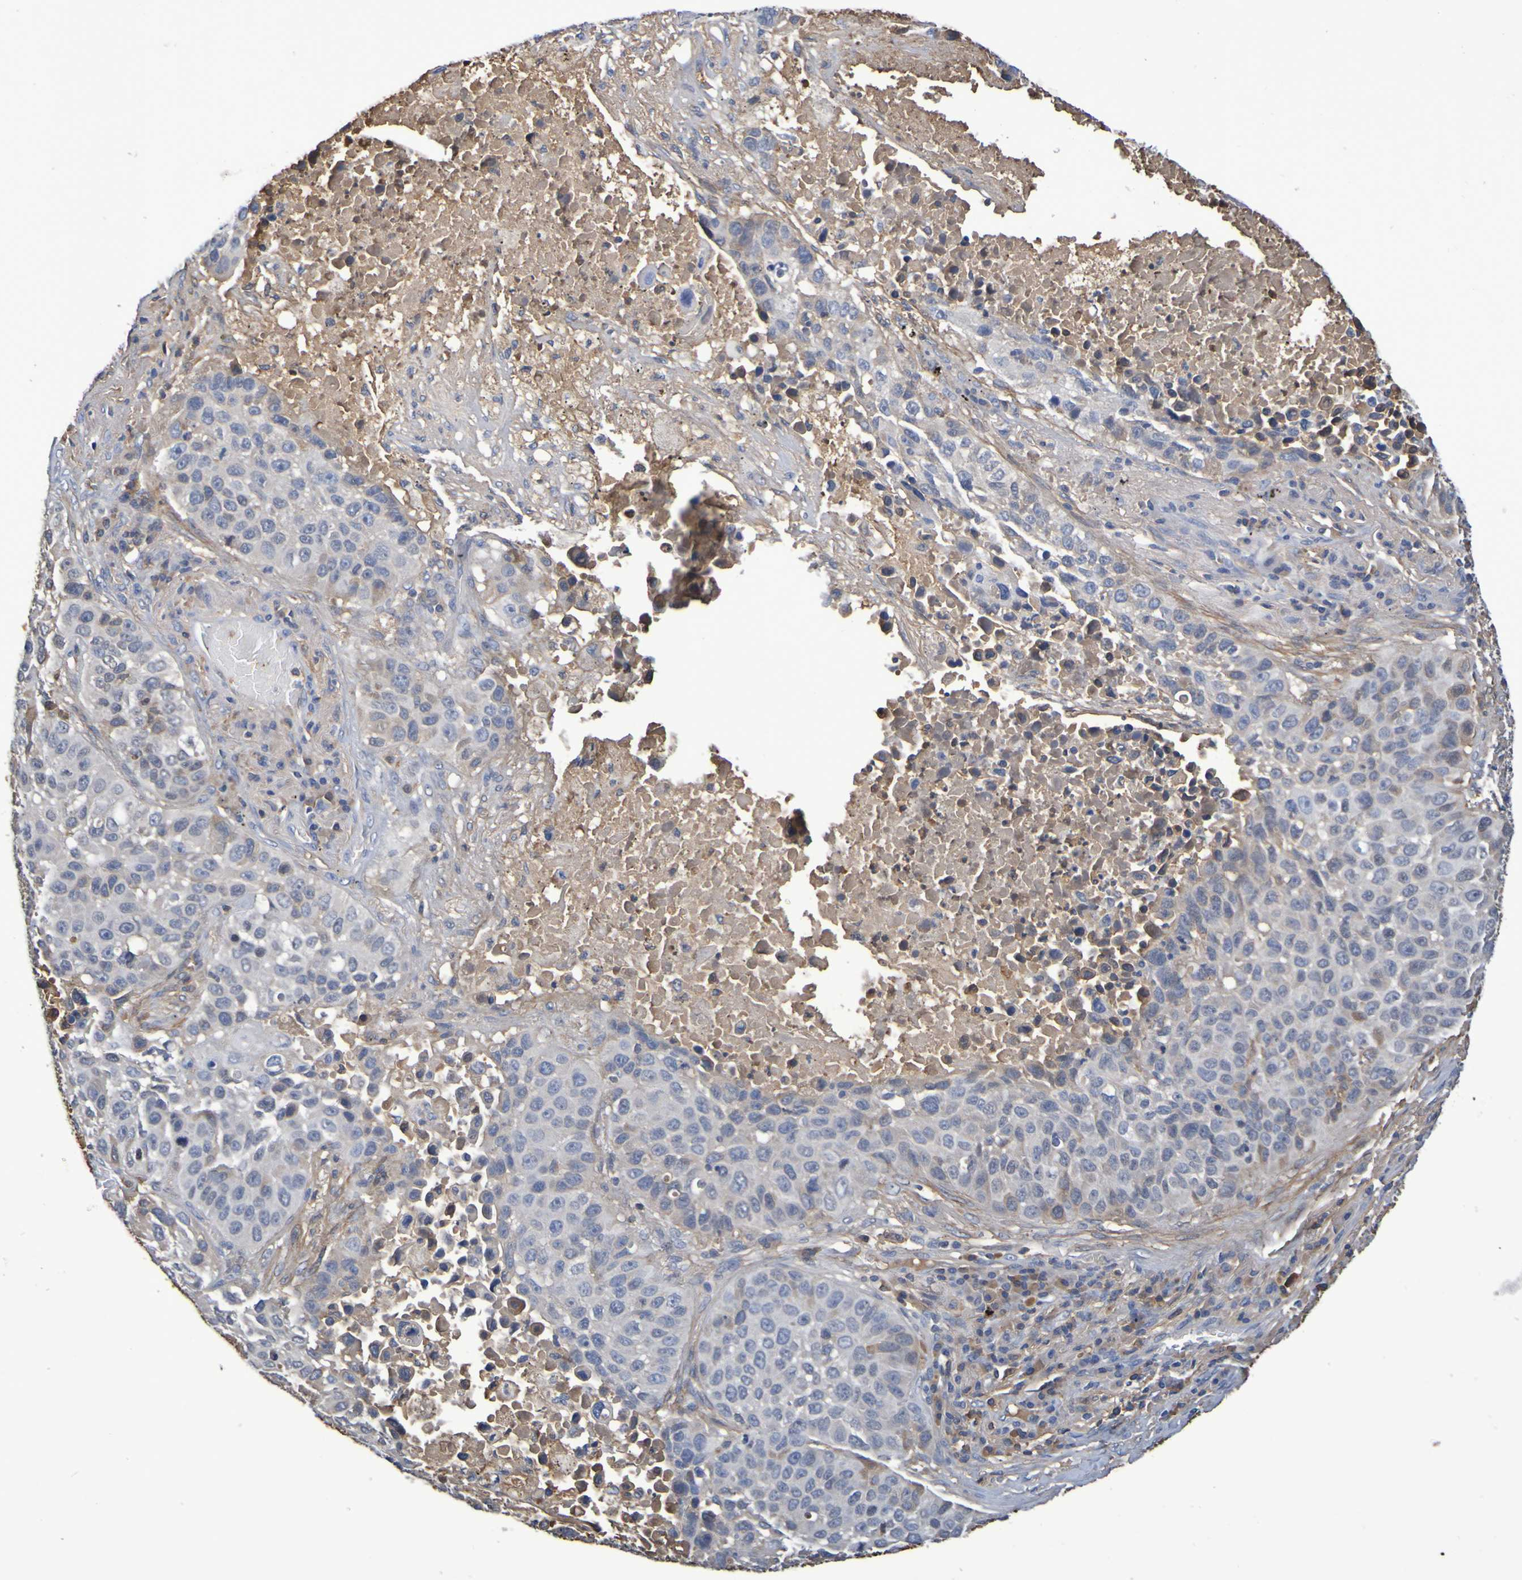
{"staining": {"intensity": "moderate", "quantity": "<25%", "location": "cytoplasmic/membranous"}, "tissue": "lung cancer", "cell_type": "Tumor cells", "image_type": "cancer", "snomed": [{"axis": "morphology", "description": "Squamous cell carcinoma, NOS"}, {"axis": "topography", "description": "Lung"}], "caption": "Protein staining exhibits moderate cytoplasmic/membranous expression in about <25% of tumor cells in lung cancer. (brown staining indicates protein expression, while blue staining denotes nuclei).", "gene": "GAB3", "patient": {"sex": "male", "age": 57}}